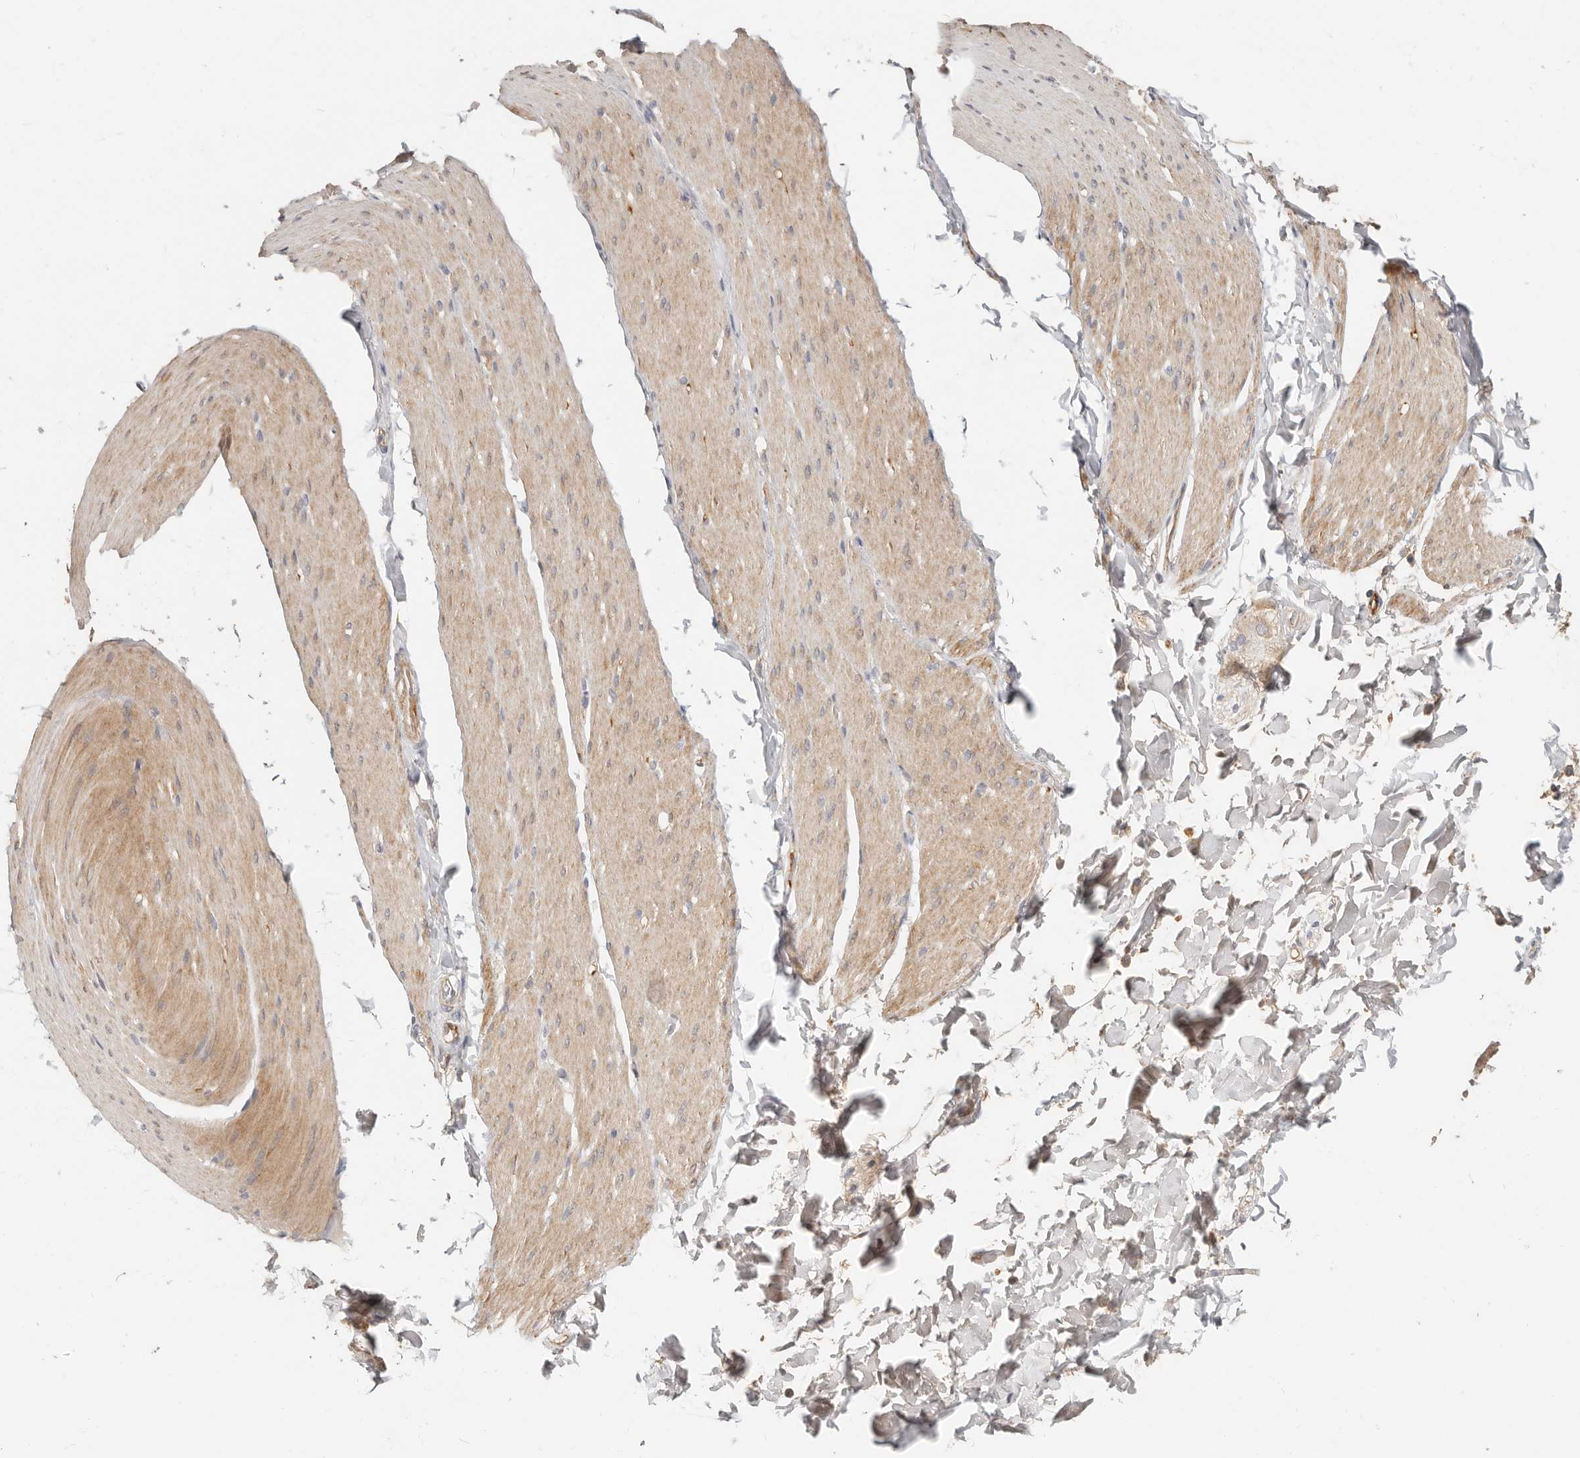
{"staining": {"intensity": "moderate", "quantity": ">75%", "location": "cytoplasmic/membranous"}, "tissue": "smooth muscle", "cell_type": "Smooth muscle cells", "image_type": "normal", "snomed": [{"axis": "morphology", "description": "Normal tissue, NOS"}, {"axis": "topography", "description": "Smooth muscle"}, {"axis": "topography", "description": "Small intestine"}], "caption": "This micrograph shows benign smooth muscle stained with IHC to label a protein in brown. The cytoplasmic/membranous of smooth muscle cells show moderate positivity for the protein. Nuclei are counter-stained blue.", "gene": "MTFR2", "patient": {"sex": "female", "age": 84}}